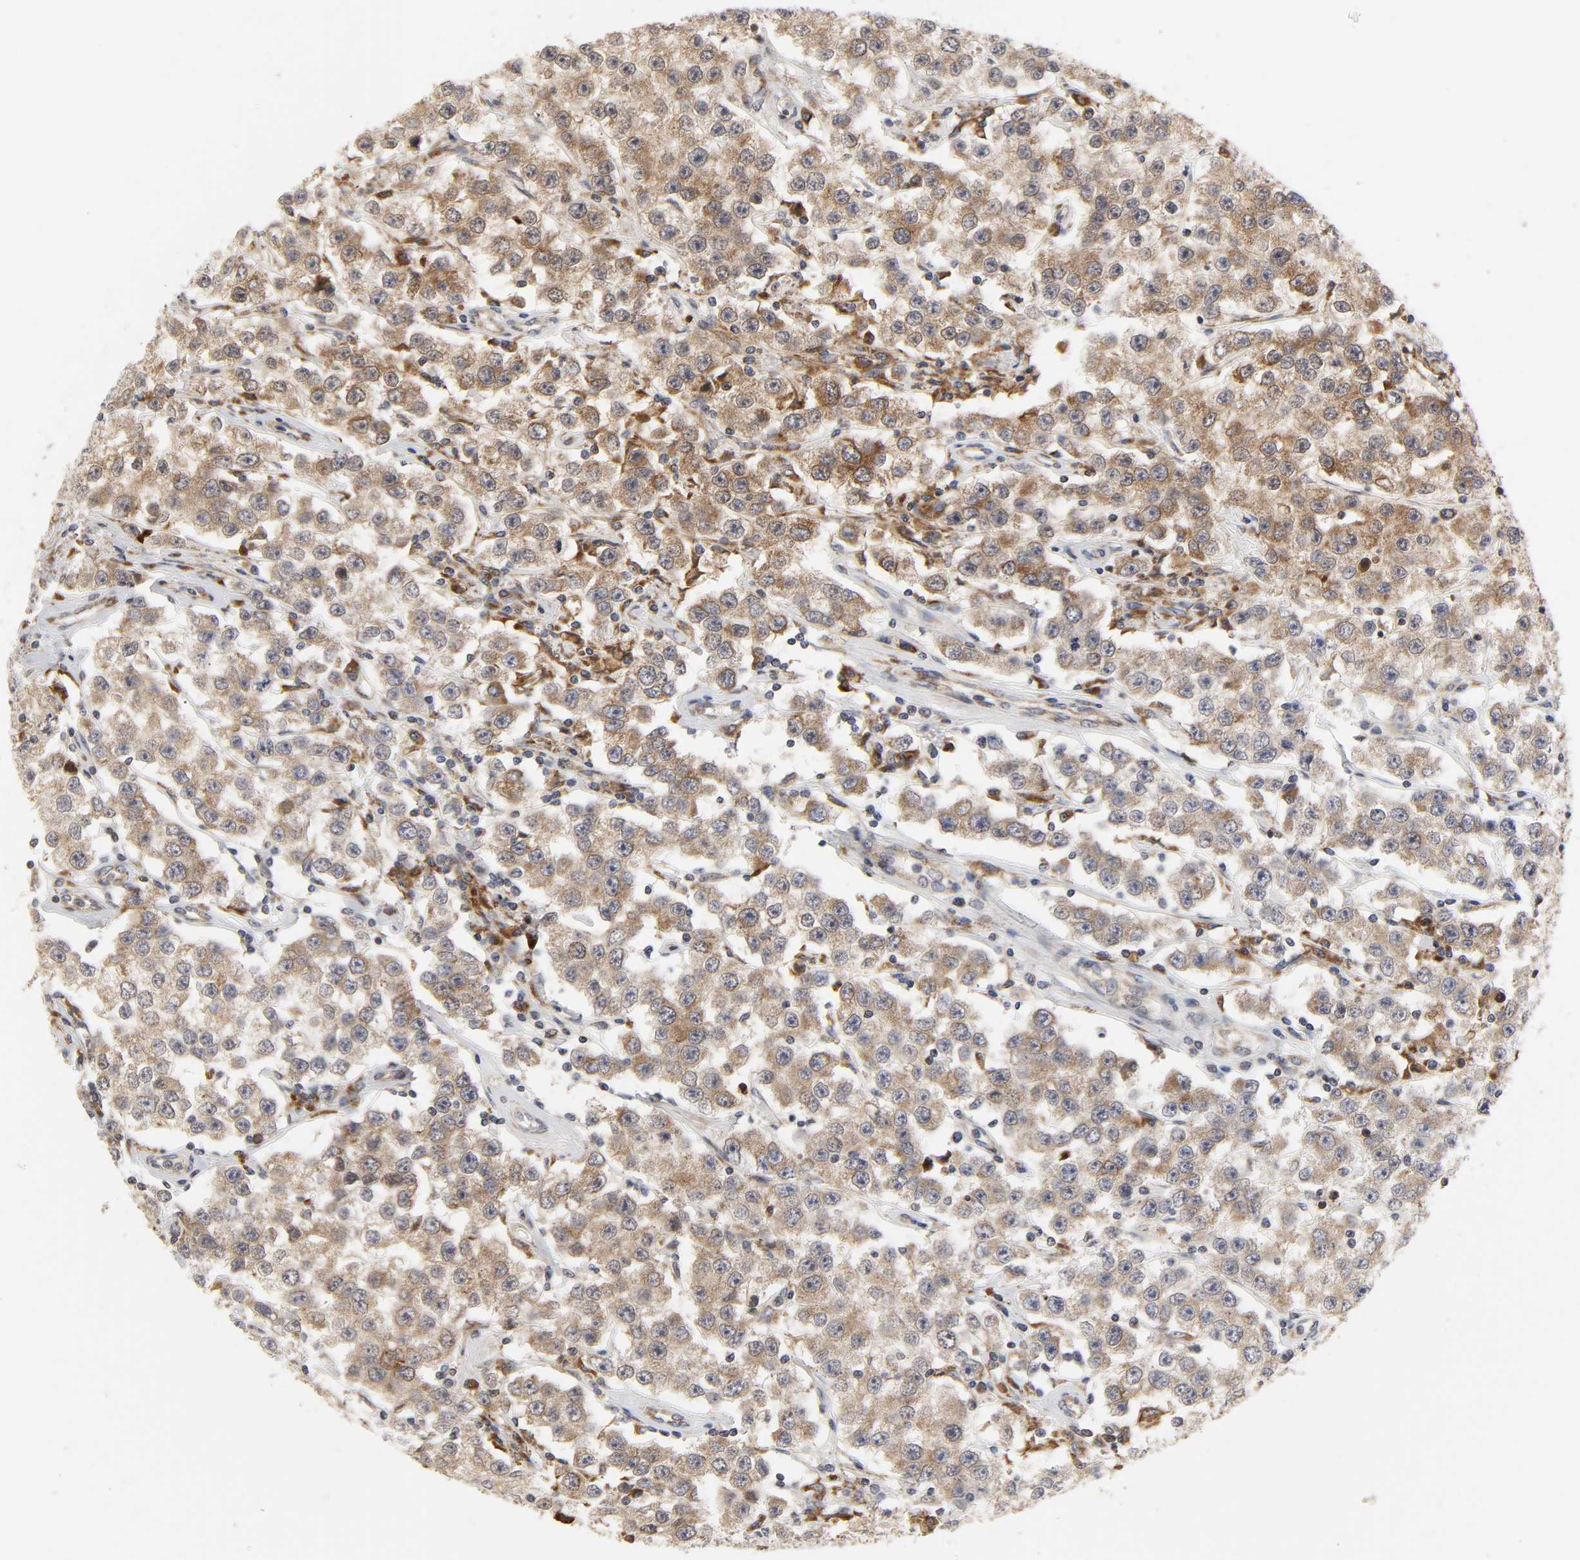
{"staining": {"intensity": "moderate", "quantity": ">75%", "location": "cytoplasmic/membranous"}, "tissue": "testis cancer", "cell_type": "Tumor cells", "image_type": "cancer", "snomed": [{"axis": "morphology", "description": "Seminoma, NOS"}, {"axis": "topography", "description": "Testis"}], "caption": "The micrograph demonstrates staining of seminoma (testis), revealing moderate cytoplasmic/membranous protein positivity (brown color) within tumor cells.", "gene": "BAX", "patient": {"sex": "male", "age": 52}}